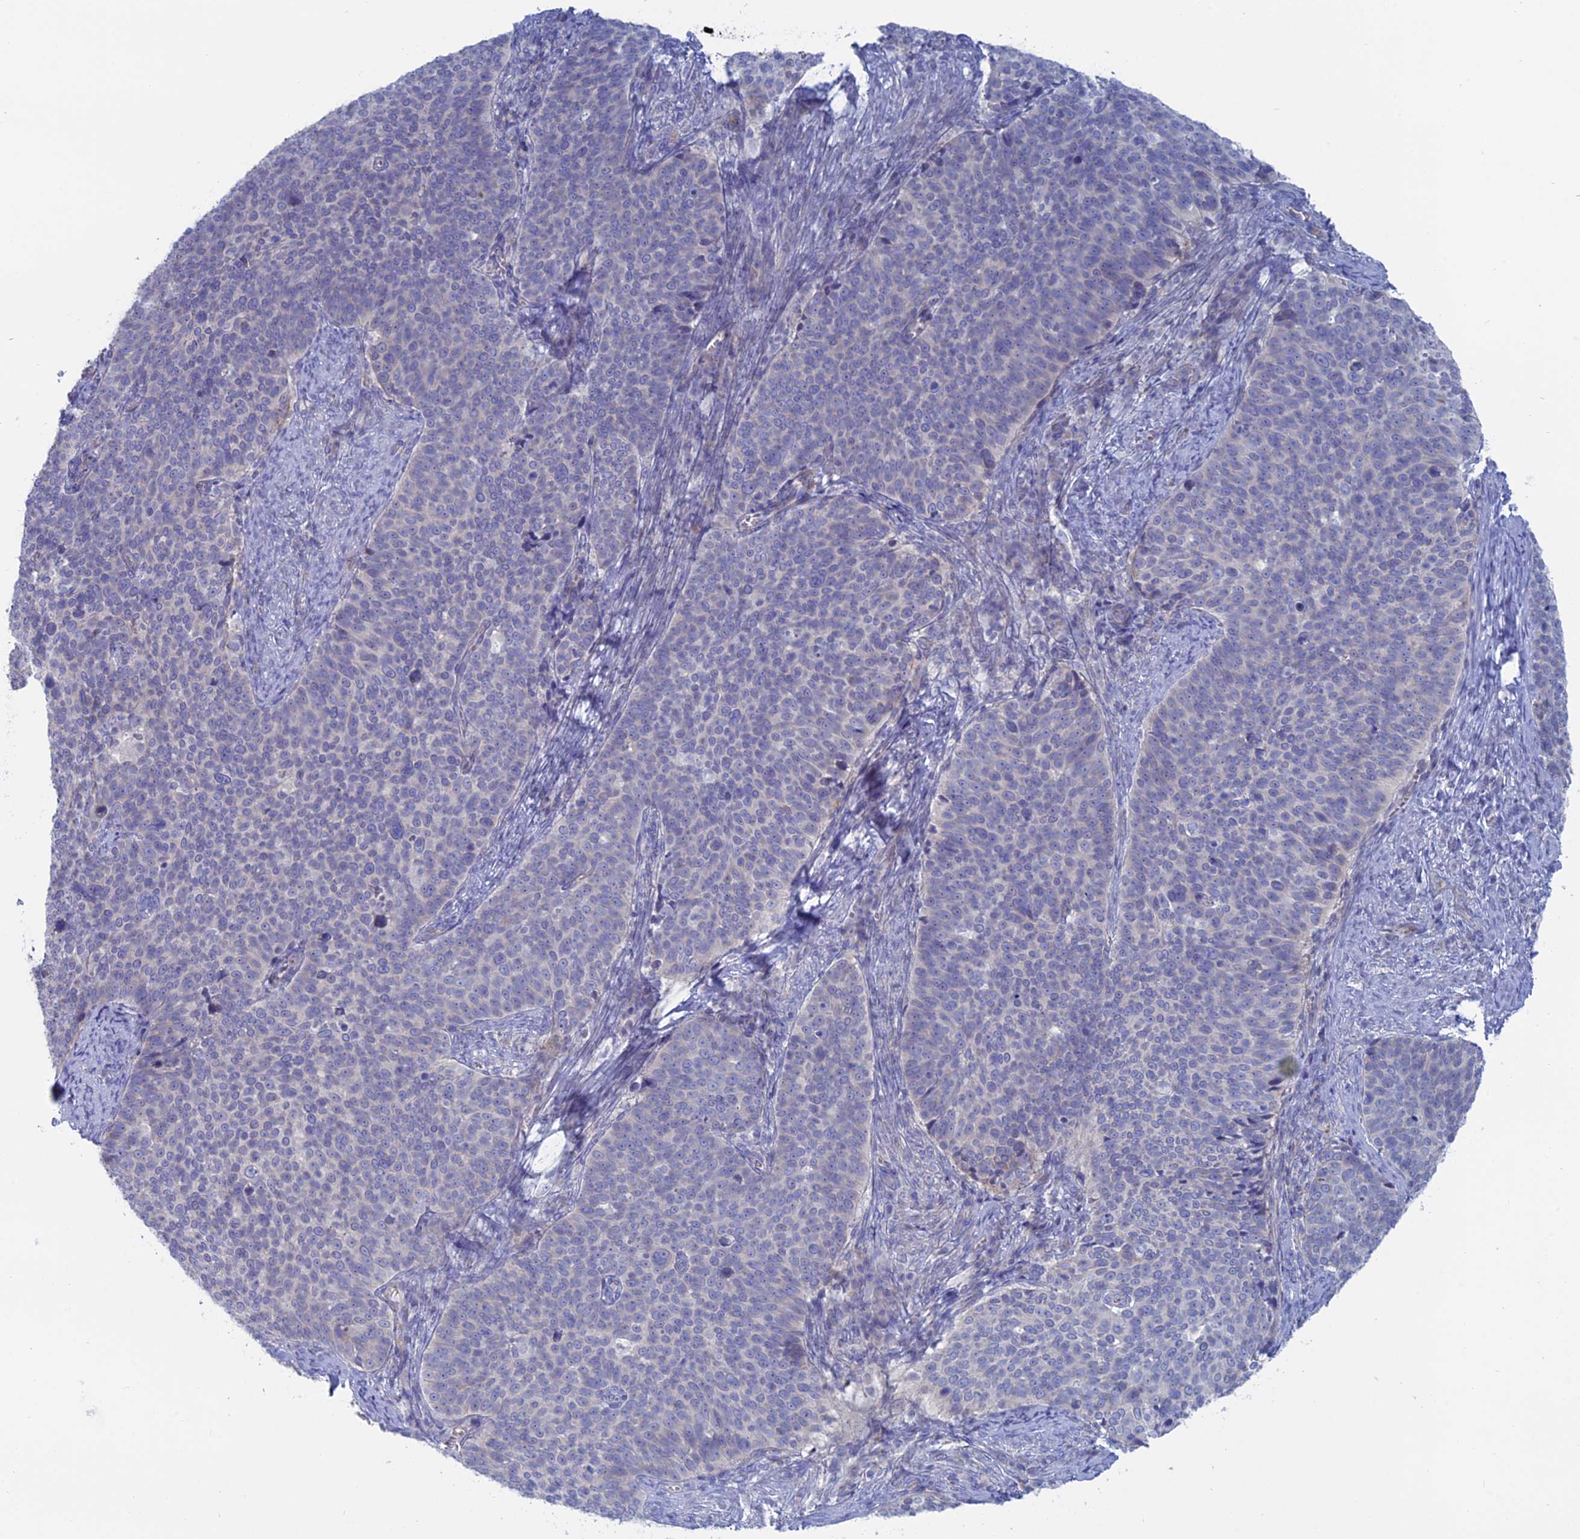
{"staining": {"intensity": "negative", "quantity": "none", "location": "none"}, "tissue": "cervical cancer", "cell_type": "Tumor cells", "image_type": "cancer", "snomed": [{"axis": "morphology", "description": "Normal tissue, NOS"}, {"axis": "morphology", "description": "Squamous cell carcinoma, NOS"}, {"axis": "topography", "description": "Cervix"}], "caption": "This is an immunohistochemistry (IHC) photomicrograph of human cervical squamous cell carcinoma. There is no staining in tumor cells.", "gene": "TBC1D30", "patient": {"sex": "female", "age": 39}}